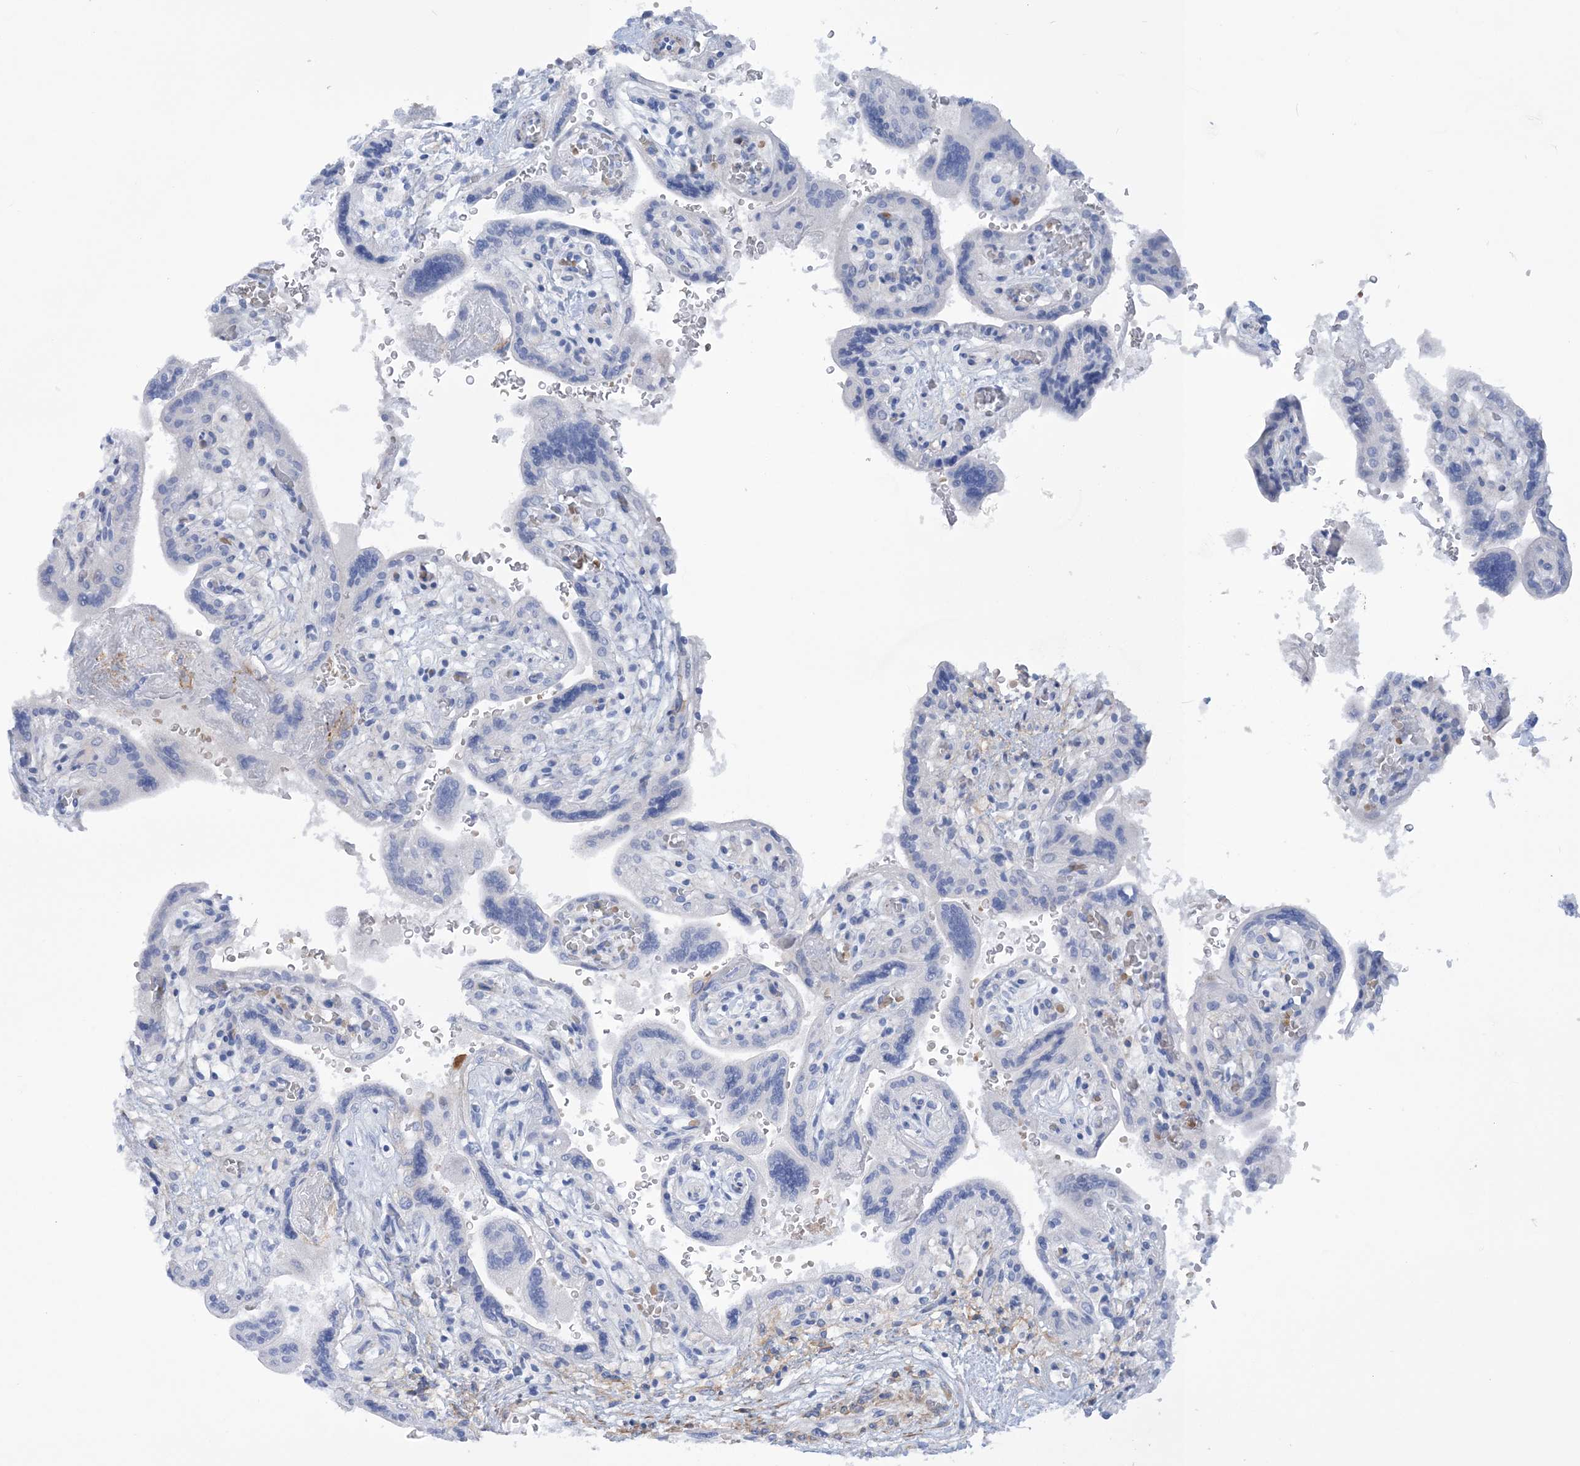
{"staining": {"intensity": "negative", "quantity": "none", "location": "none"}, "tissue": "placenta", "cell_type": "Trophoblastic cells", "image_type": "normal", "snomed": [{"axis": "morphology", "description": "Normal tissue, NOS"}, {"axis": "topography", "description": "Placenta"}], "caption": "High power microscopy image of an IHC image of normal placenta, revealing no significant positivity in trophoblastic cells.", "gene": "WDR74", "patient": {"sex": "female", "age": 37}}